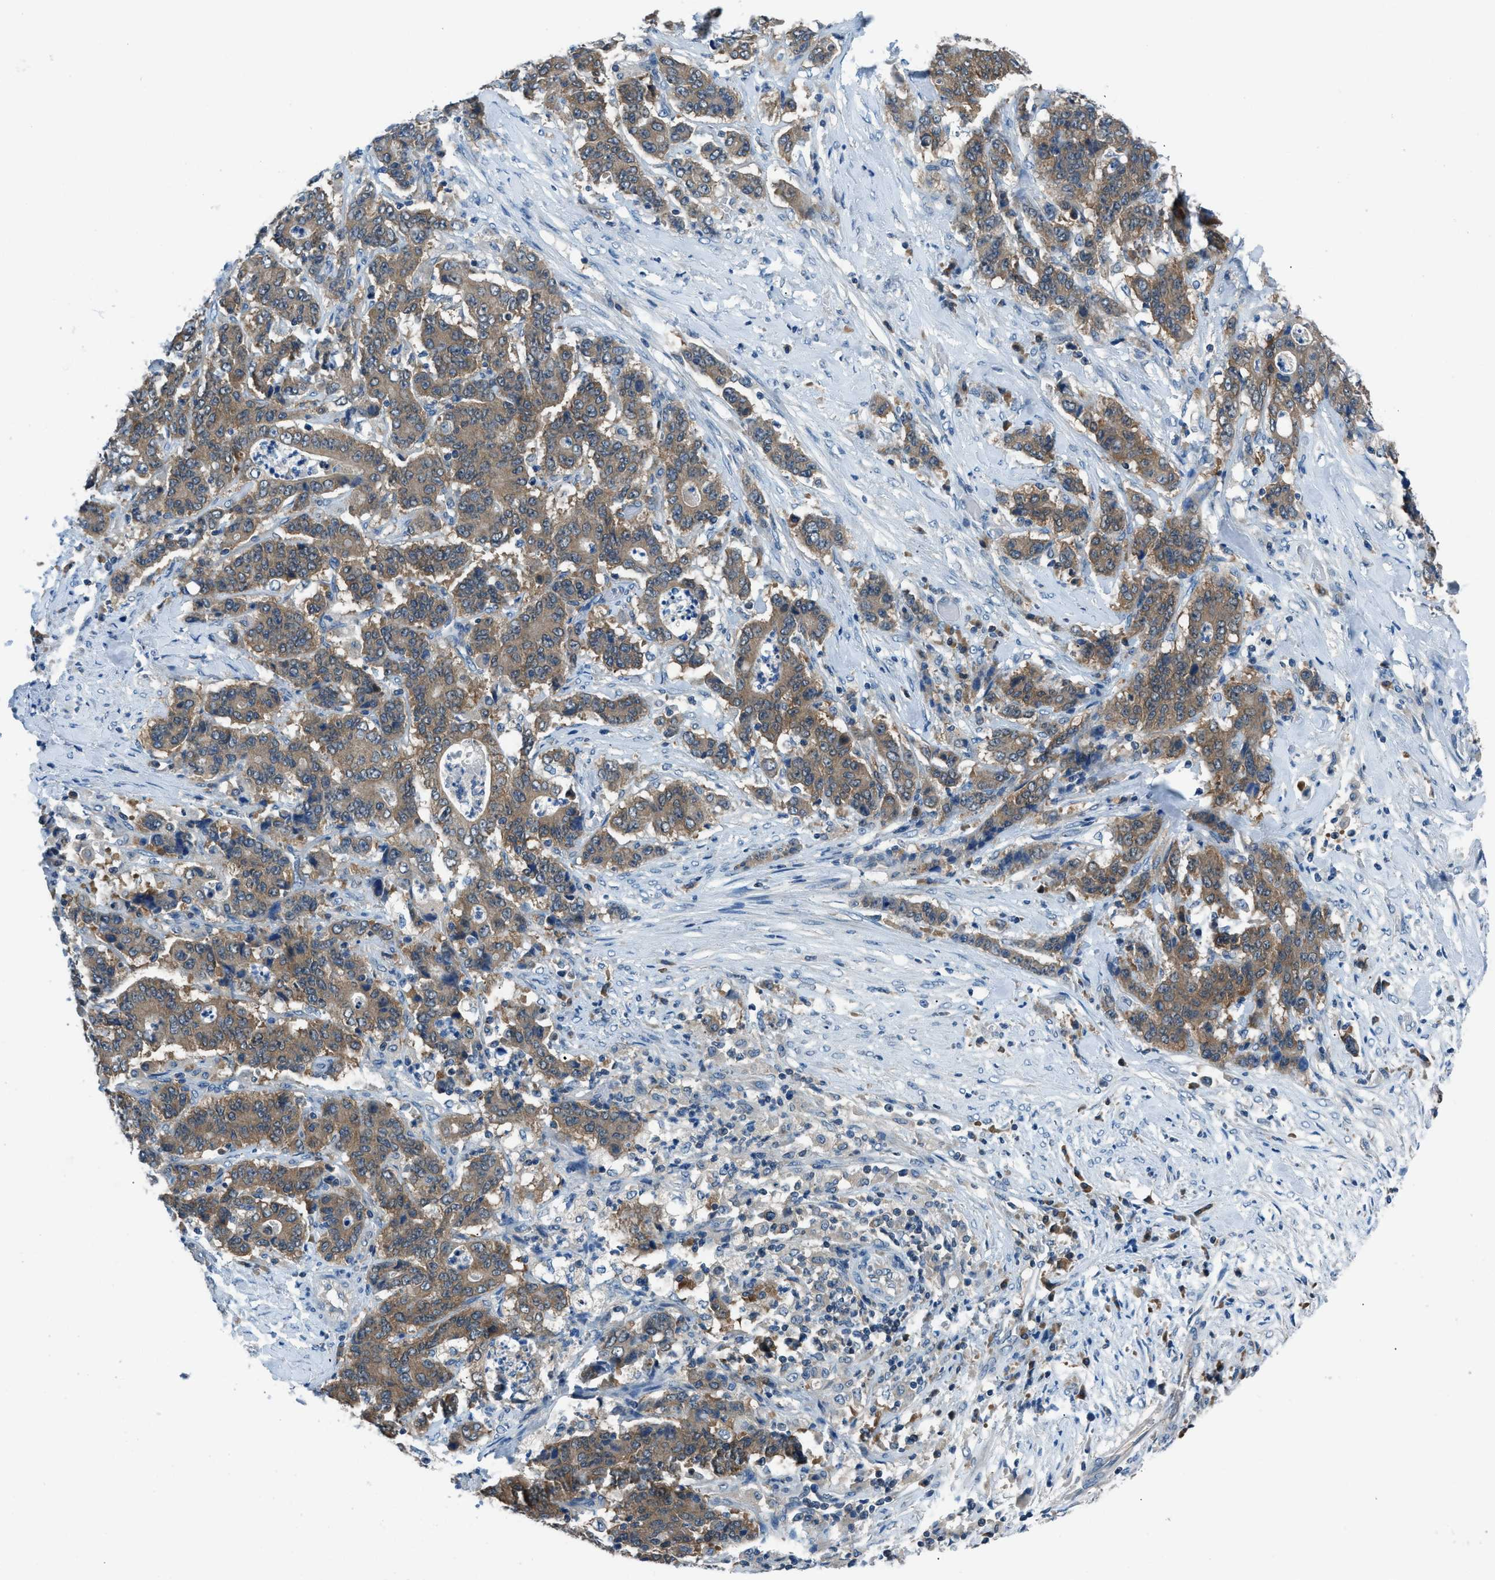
{"staining": {"intensity": "moderate", "quantity": ">75%", "location": "cytoplasmic/membranous"}, "tissue": "stomach cancer", "cell_type": "Tumor cells", "image_type": "cancer", "snomed": [{"axis": "morphology", "description": "Adenocarcinoma, NOS"}, {"axis": "topography", "description": "Stomach"}], "caption": "Human stomach cancer (adenocarcinoma) stained with a brown dye demonstrates moderate cytoplasmic/membranous positive staining in about >75% of tumor cells.", "gene": "ACP1", "patient": {"sex": "female", "age": 73}}